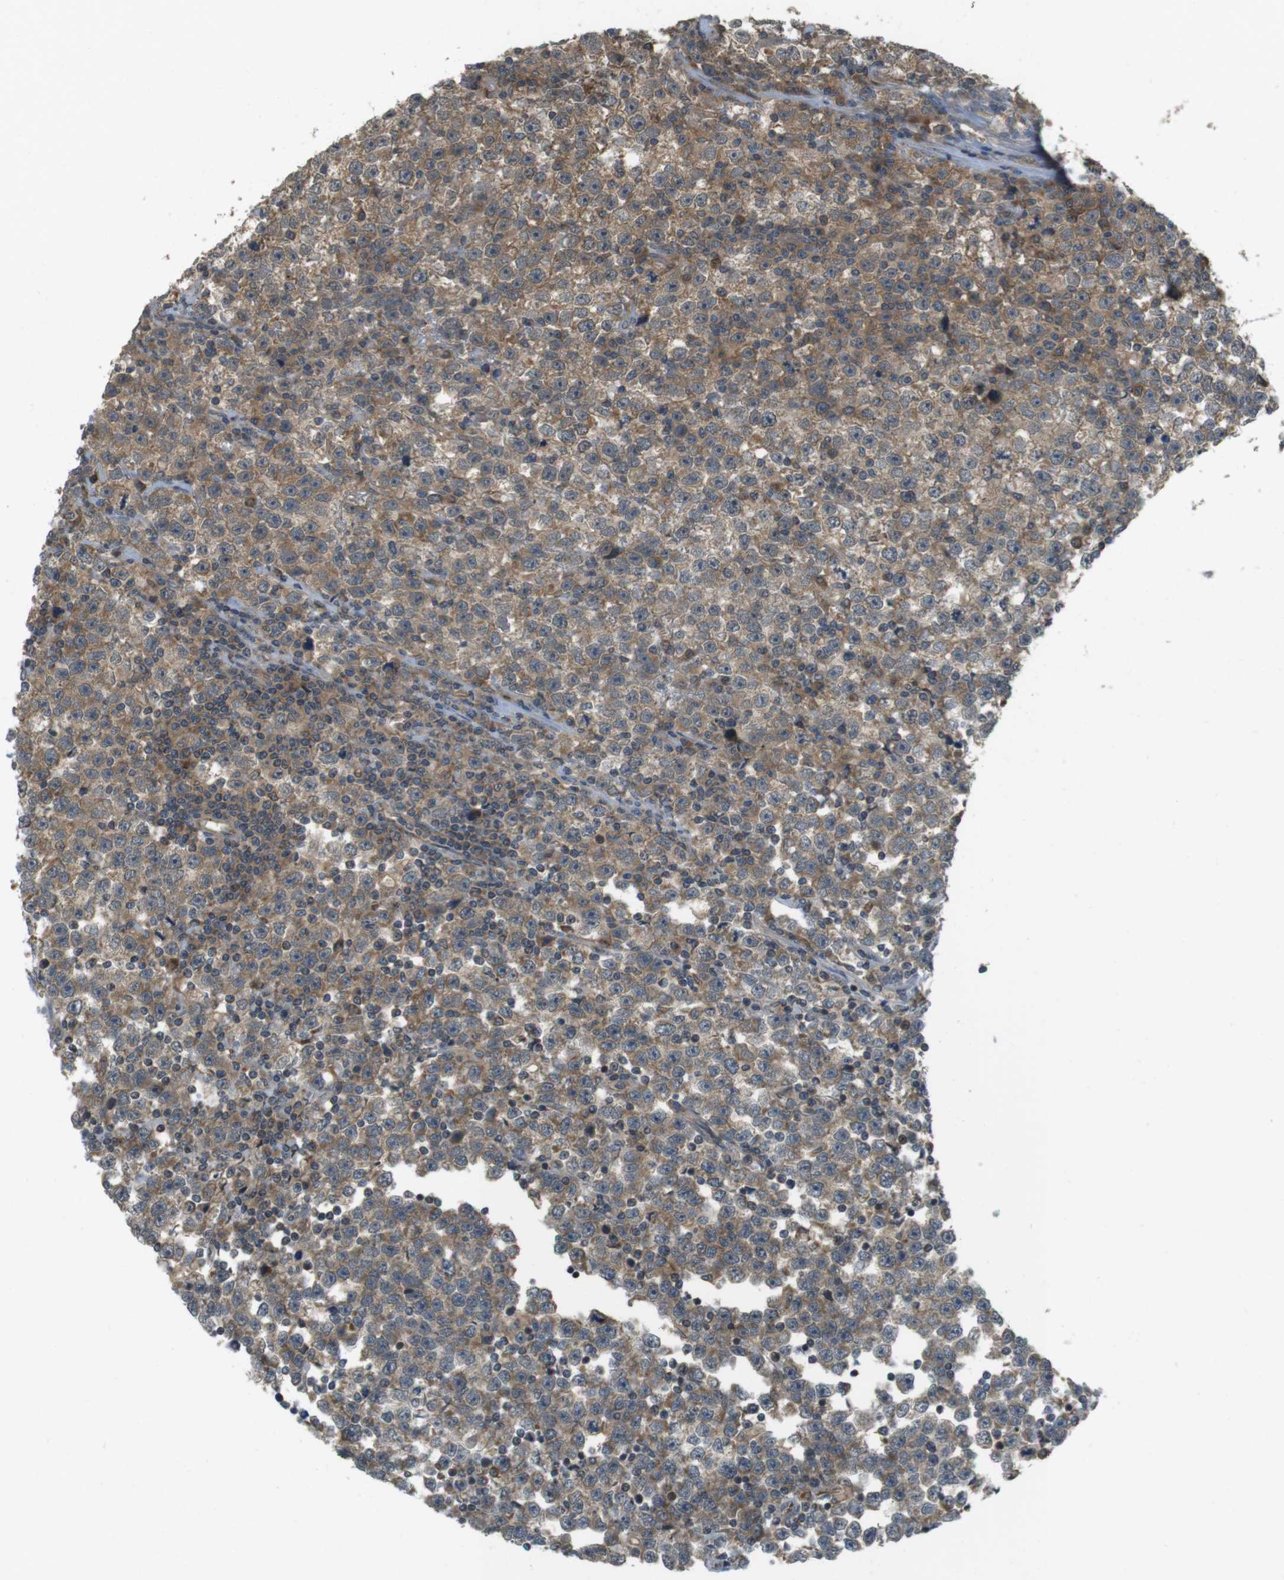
{"staining": {"intensity": "moderate", "quantity": "25%-75%", "location": "cytoplasmic/membranous"}, "tissue": "testis cancer", "cell_type": "Tumor cells", "image_type": "cancer", "snomed": [{"axis": "morphology", "description": "Seminoma, NOS"}, {"axis": "topography", "description": "Testis"}], "caption": "Immunohistochemical staining of human testis seminoma reveals medium levels of moderate cytoplasmic/membranous positivity in approximately 25%-75% of tumor cells. The protein is shown in brown color, while the nuclei are stained blue.", "gene": "RNF130", "patient": {"sex": "male", "age": 43}}